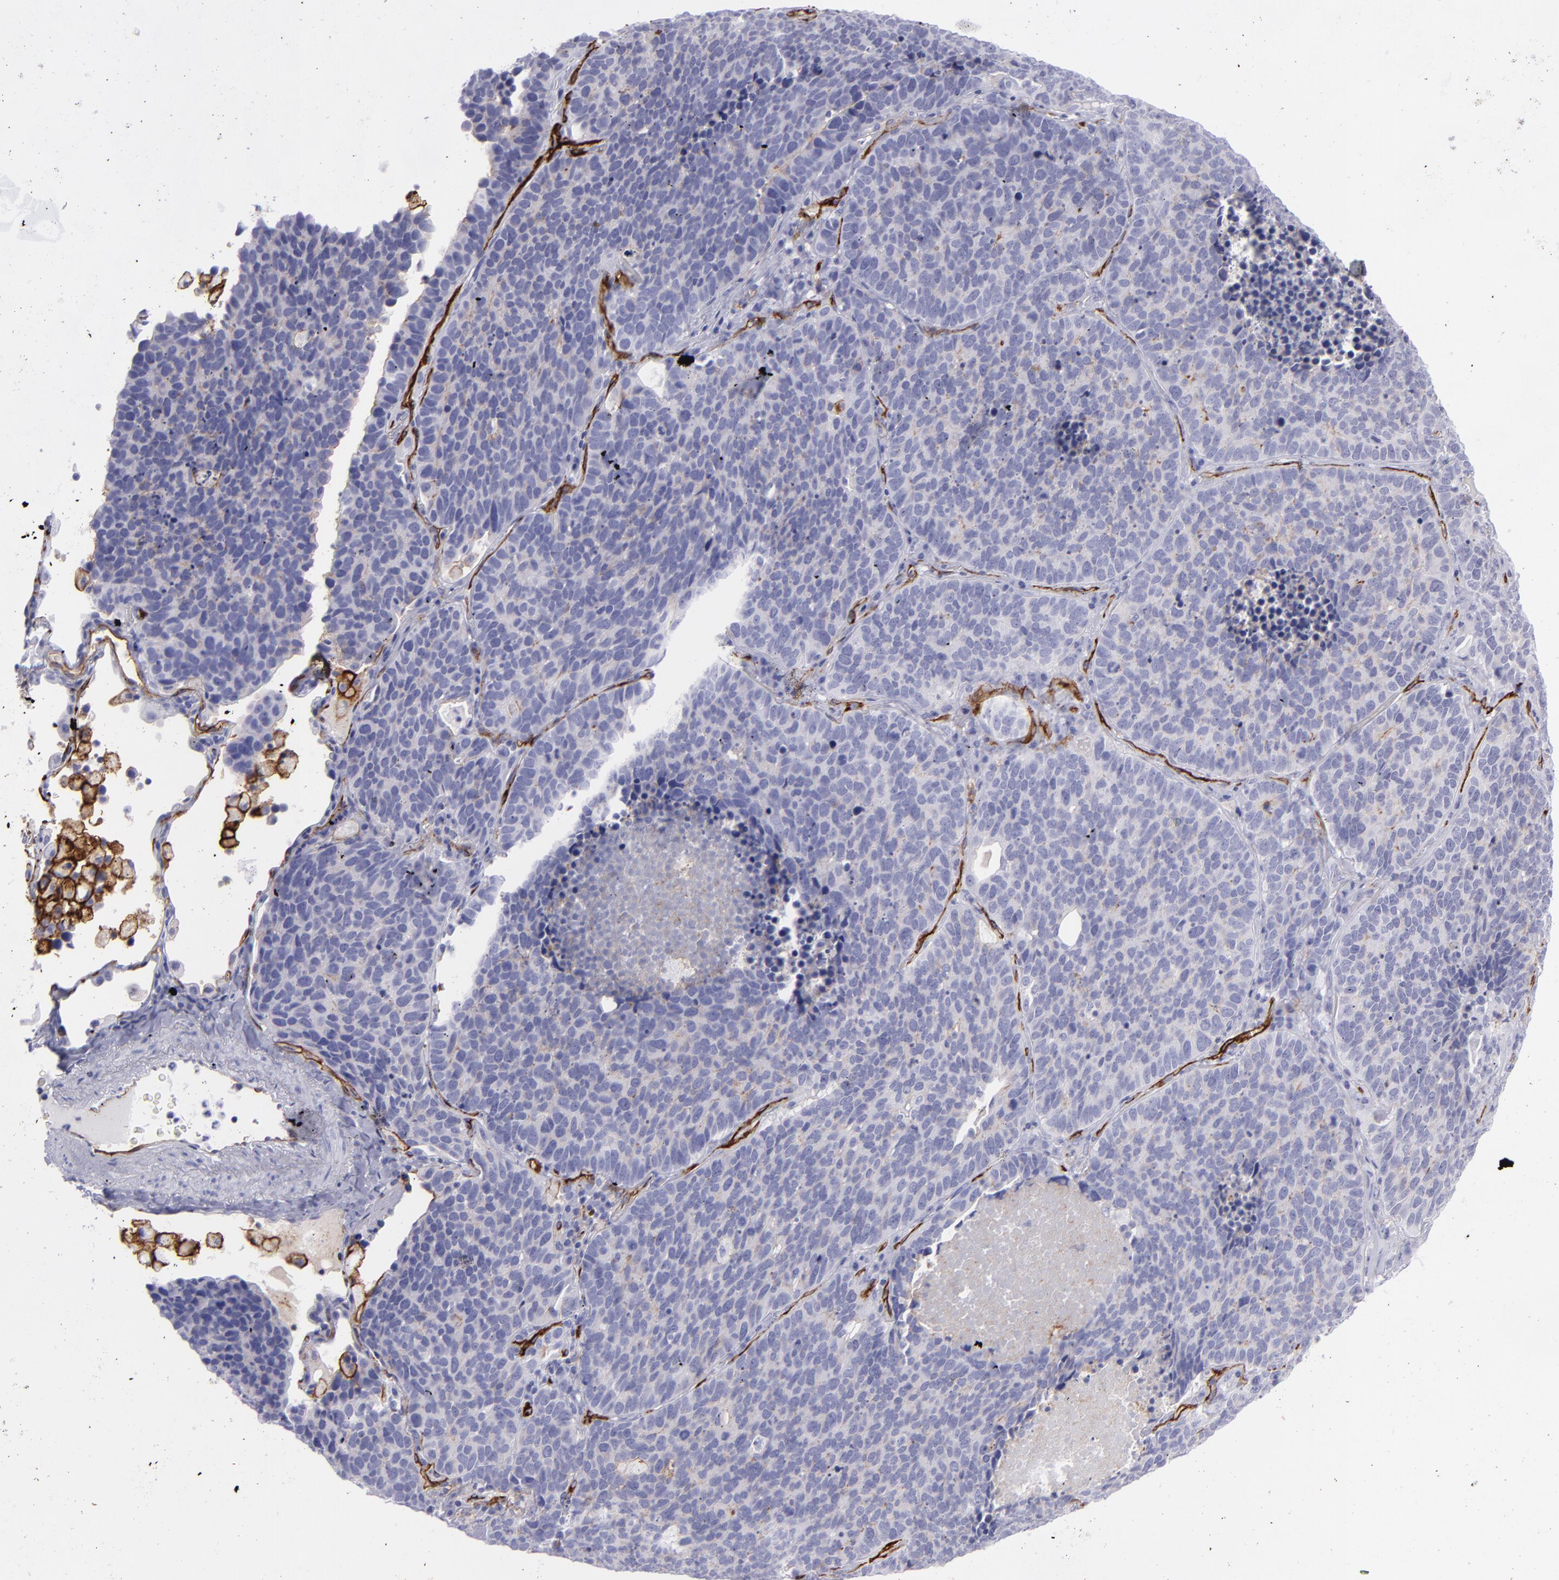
{"staining": {"intensity": "weak", "quantity": "25%-75%", "location": "cytoplasmic/membranous"}, "tissue": "lung cancer", "cell_type": "Tumor cells", "image_type": "cancer", "snomed": [{"axis": "morphology", "description": "Neoplasm, malignant, NOS"}, {"axis": "topography", "description": "Lung"}], "caption": "Immunohistochemistry micrograph of neoplastic tissue: malignant neoplasm (lung) stained using immunohistochemistry exhibits low levels of weak protein expression localized specifically in the cytoplasmic/membranous of tumor cells, appearing as a cytoplasmic/membranous brown color.", "gene": "ACE", "patient": {"sex": "female", "age": 75}}